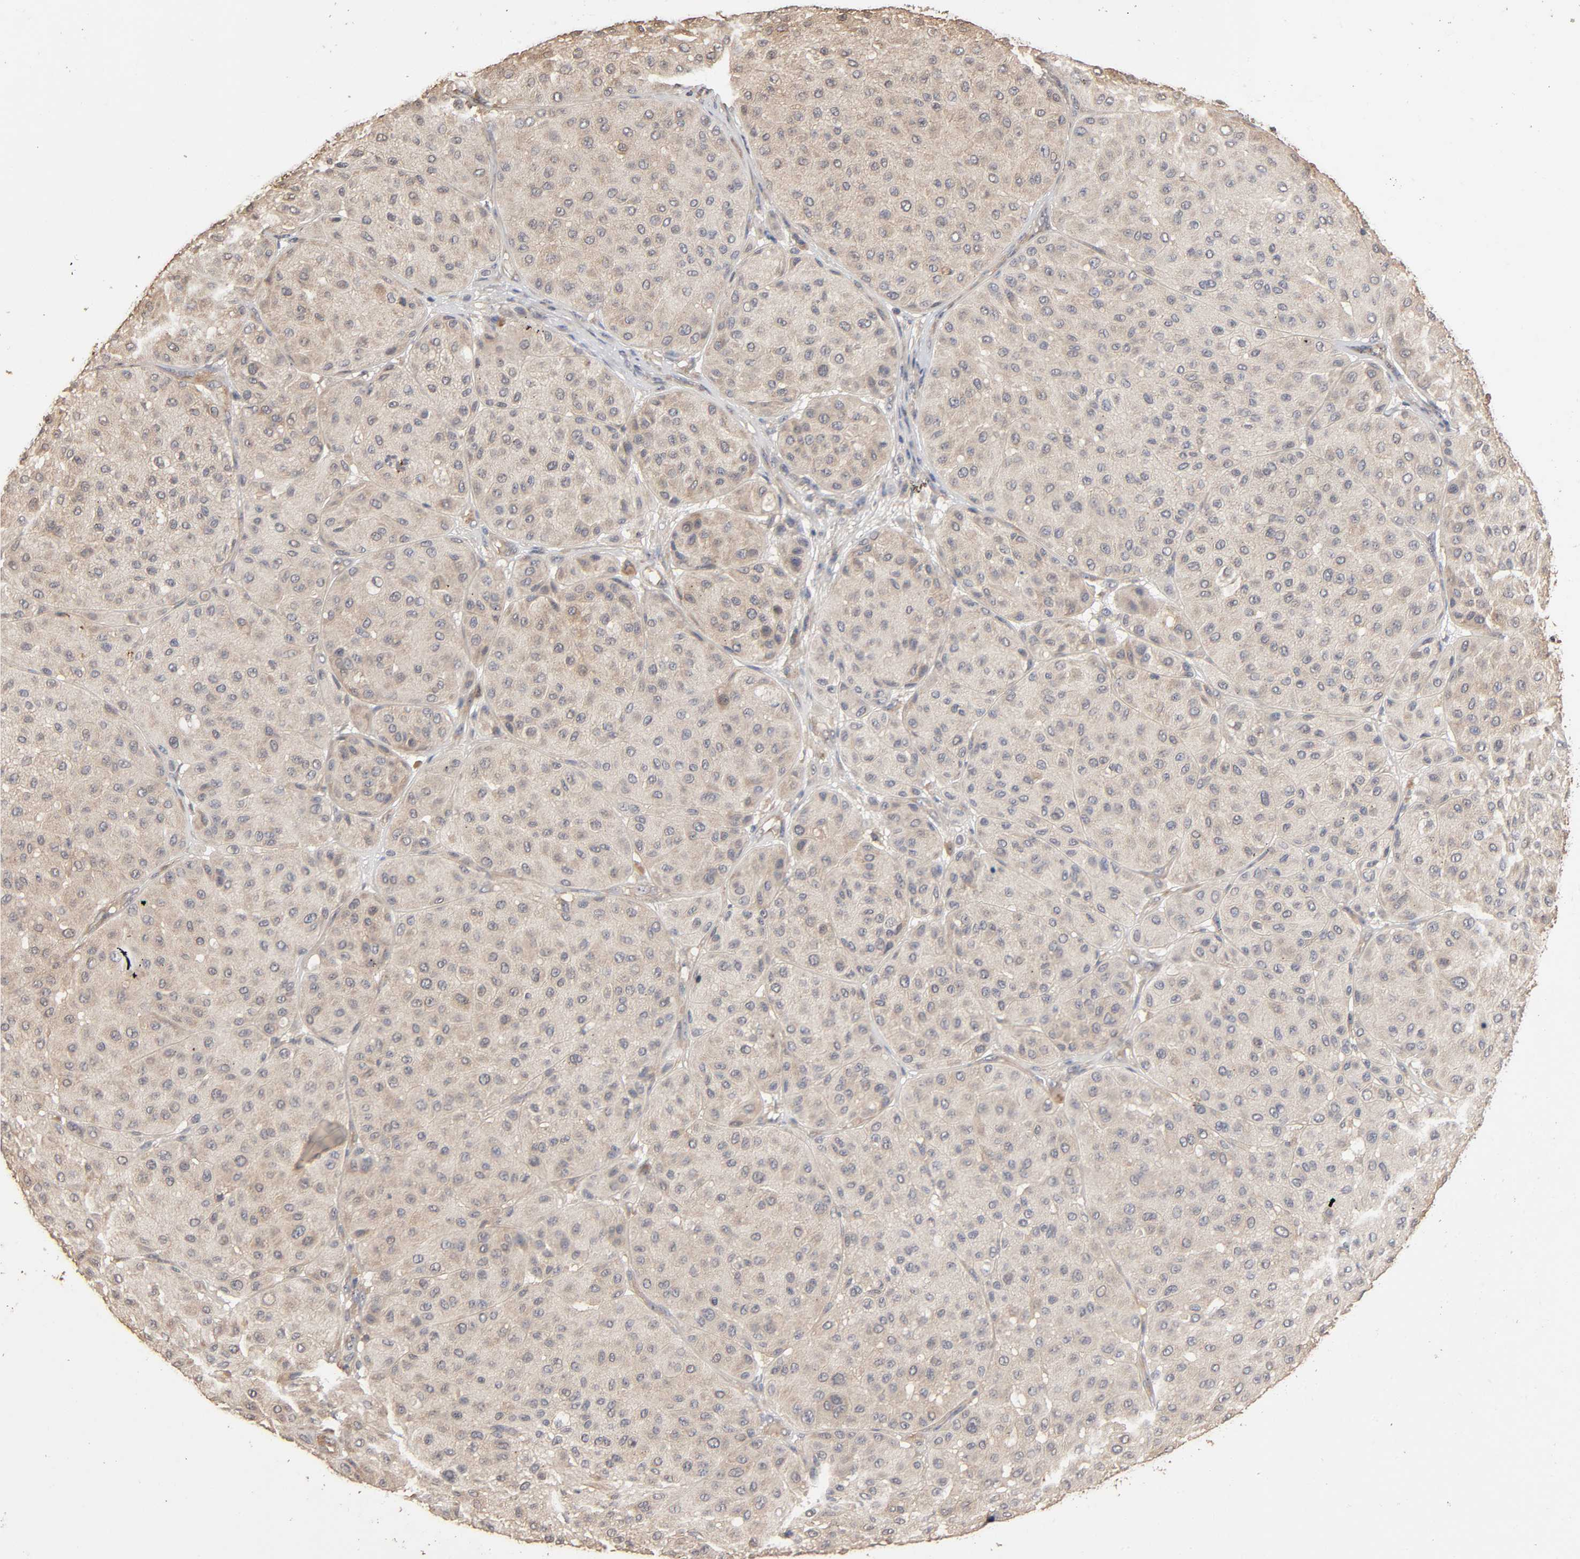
{"staining": {"intensity": "weak", "quantity": ">75%", "location": "cytoplasmic/membranous"}, "tissue": "melanoma", "cell_type": "Tumor cells", "image_type": "cancer", "snomed": [{"axis": "morphology", "description": "Normal tissue, NOS"}, {"axis": "morphology", "description": "Malignant melanoma, Metastatic site"}, {"axis": "topography", "description": "Skin"}], "caption": "Weak cytoplasmic/membranous staining is seen in about >75% of tumor cells in malignant melanoma (metastatic site).", "gene": "ARHGEF7", "patient": {"sex": "male", "age": 41}}